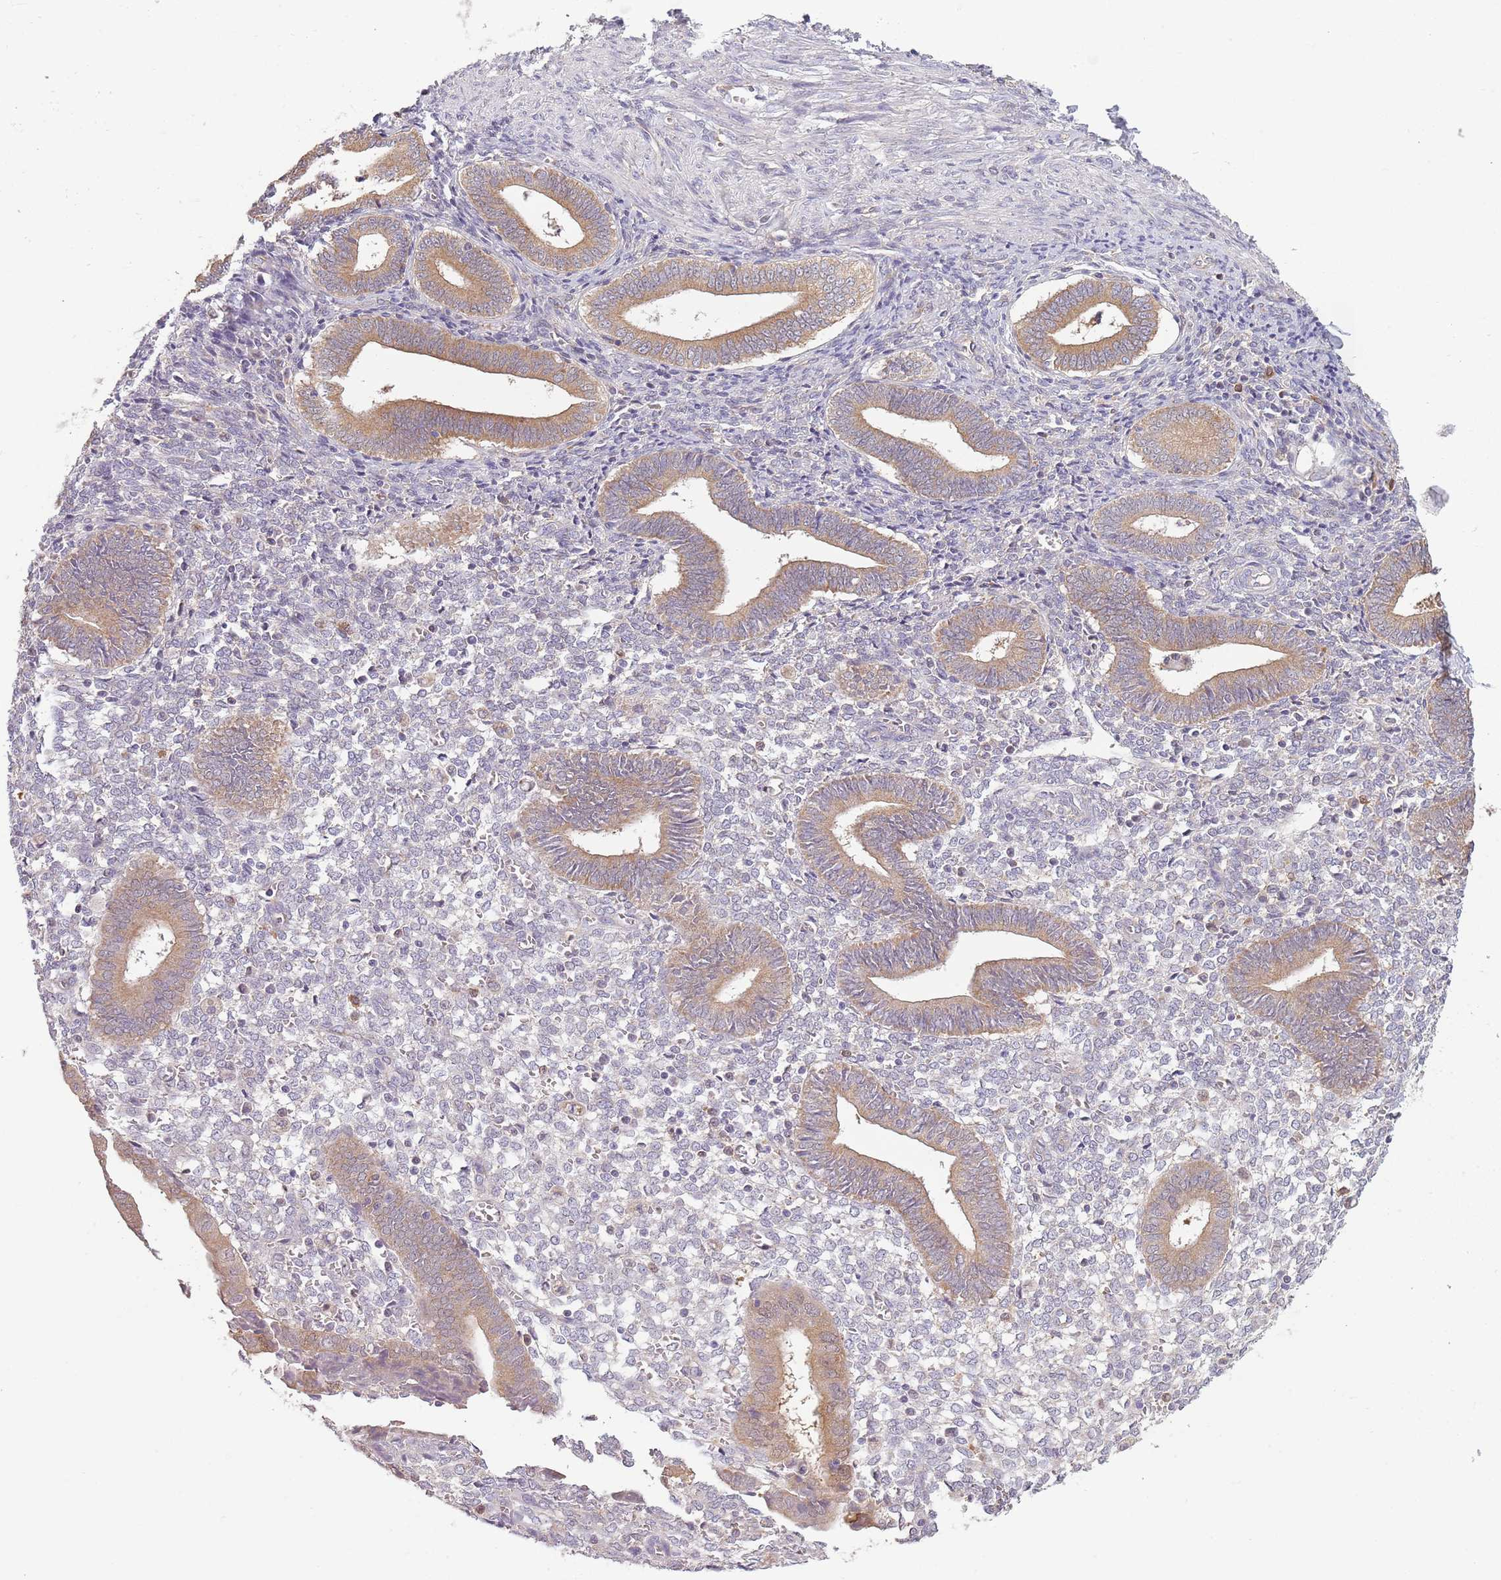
{"staining": {"intensity": "negative", "quantity": "none", "location": "none"}, "tissue": "endometrium", "cell_type": "Cells in endometrial stroma", "image_type": "normal", "snomed": [{"axis": "morphology", "description": "Normal tissue, NOS"}, {"axis": "topography", "description": "Other"}, {"axis": "topography", "description": "Endometrium"}], "caption": "This photomicrograph is of normal endometrium stained with immunohistochemistry to label a protein in brown with the nuclei are counter-stained blue. There is no staining in cells in endometrial stroma. (Stains: DAB (3,3'-diaminobenzidine) IHC with hematoxylin counter stain, Microscopy: brightfield microscopy at high magnification).", "gene": "COQ5", "patient": {"sex": "female", "age": 44}}